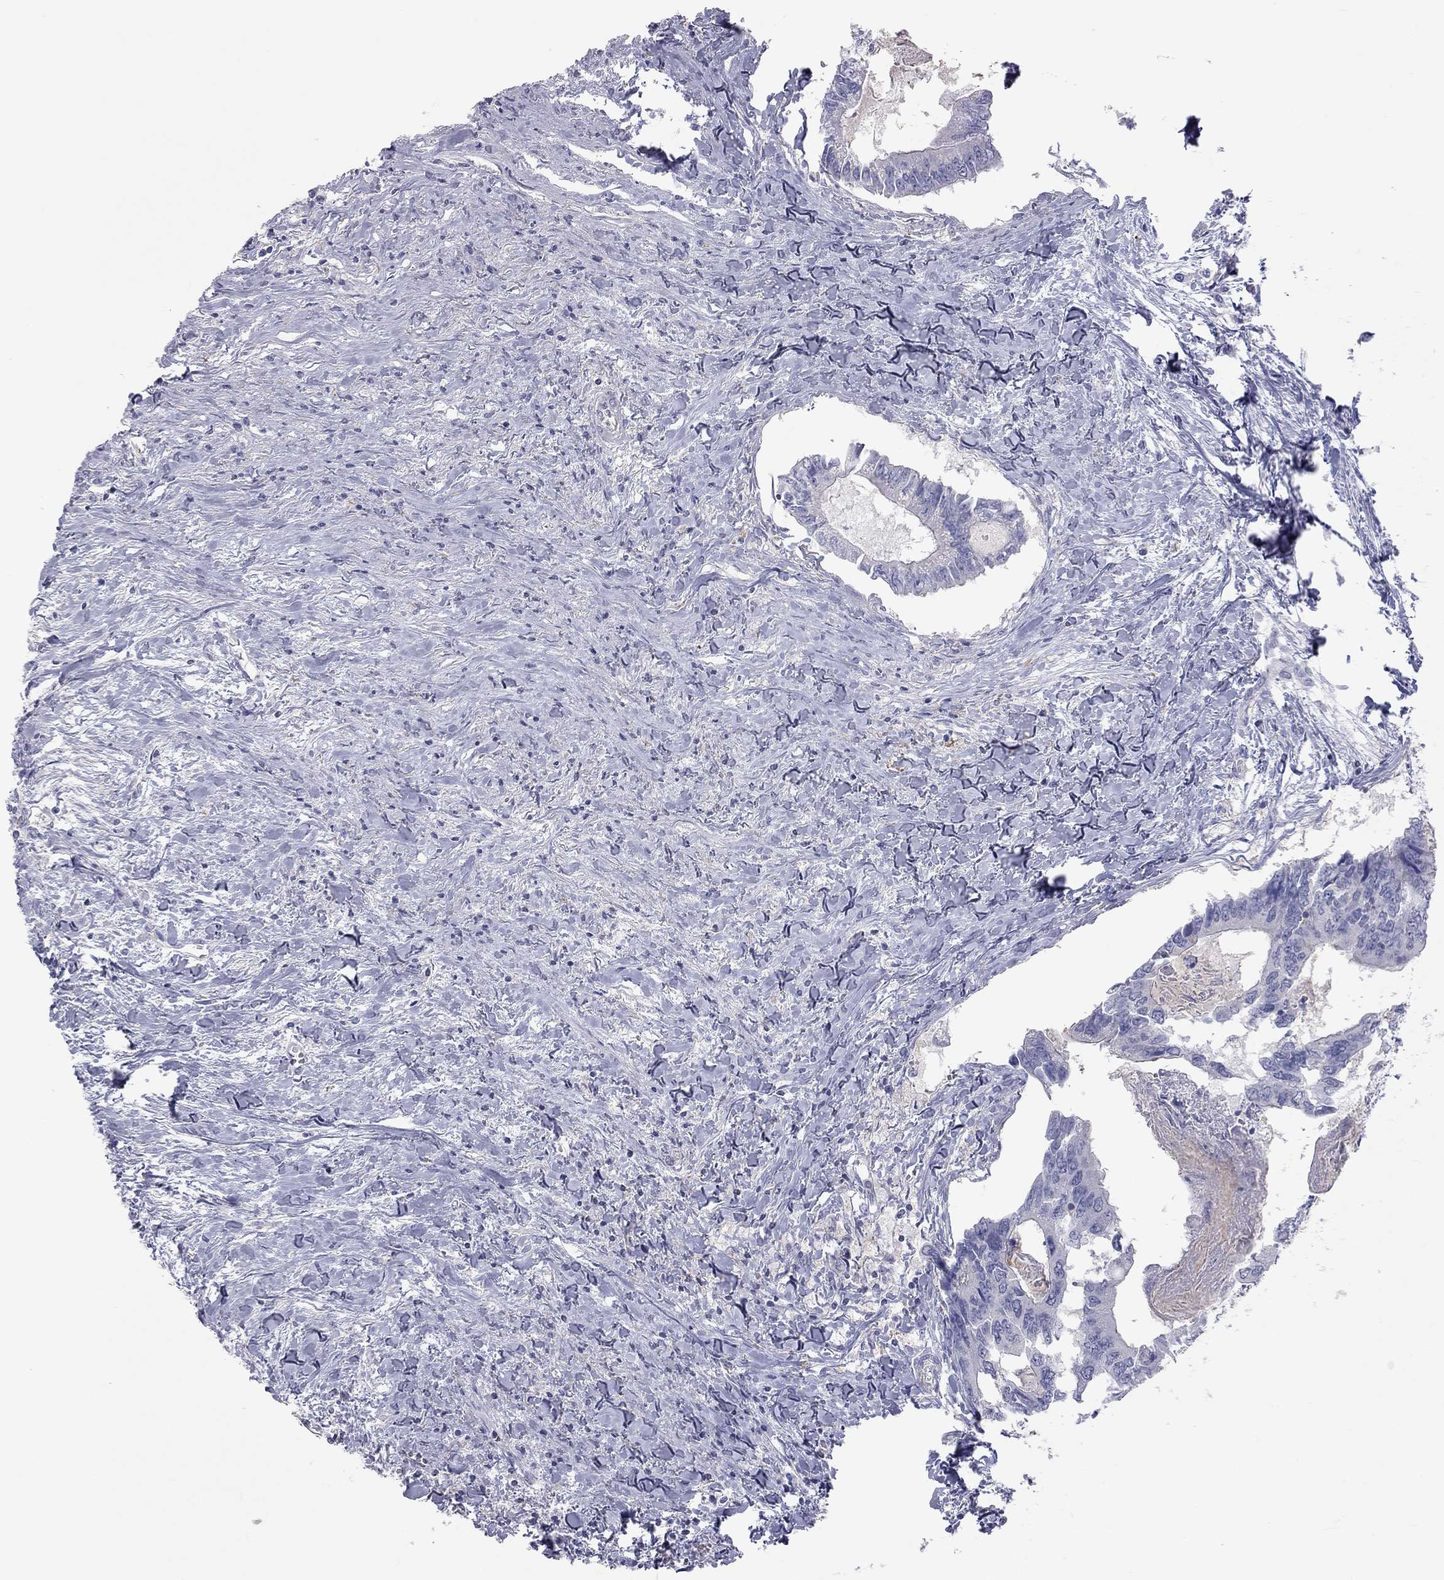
{"staining": {"intensity": "negative", "quantity": "none", "location": "none"}, "tissue": "colorectal cancer", "cell_type": "Tumor cells", "image_type": "cancer", "snomed": [{"axis": "morphology", "description": "Adenocarcinoma, NOS"}, {"axis": "topography", "description": "Colon"}], "caption": "Tumor cells are negative for brown protein staining in colorectal cancer.", "gene": "ADCYAP1", "patient": {"sex": "male", "age": 53}}